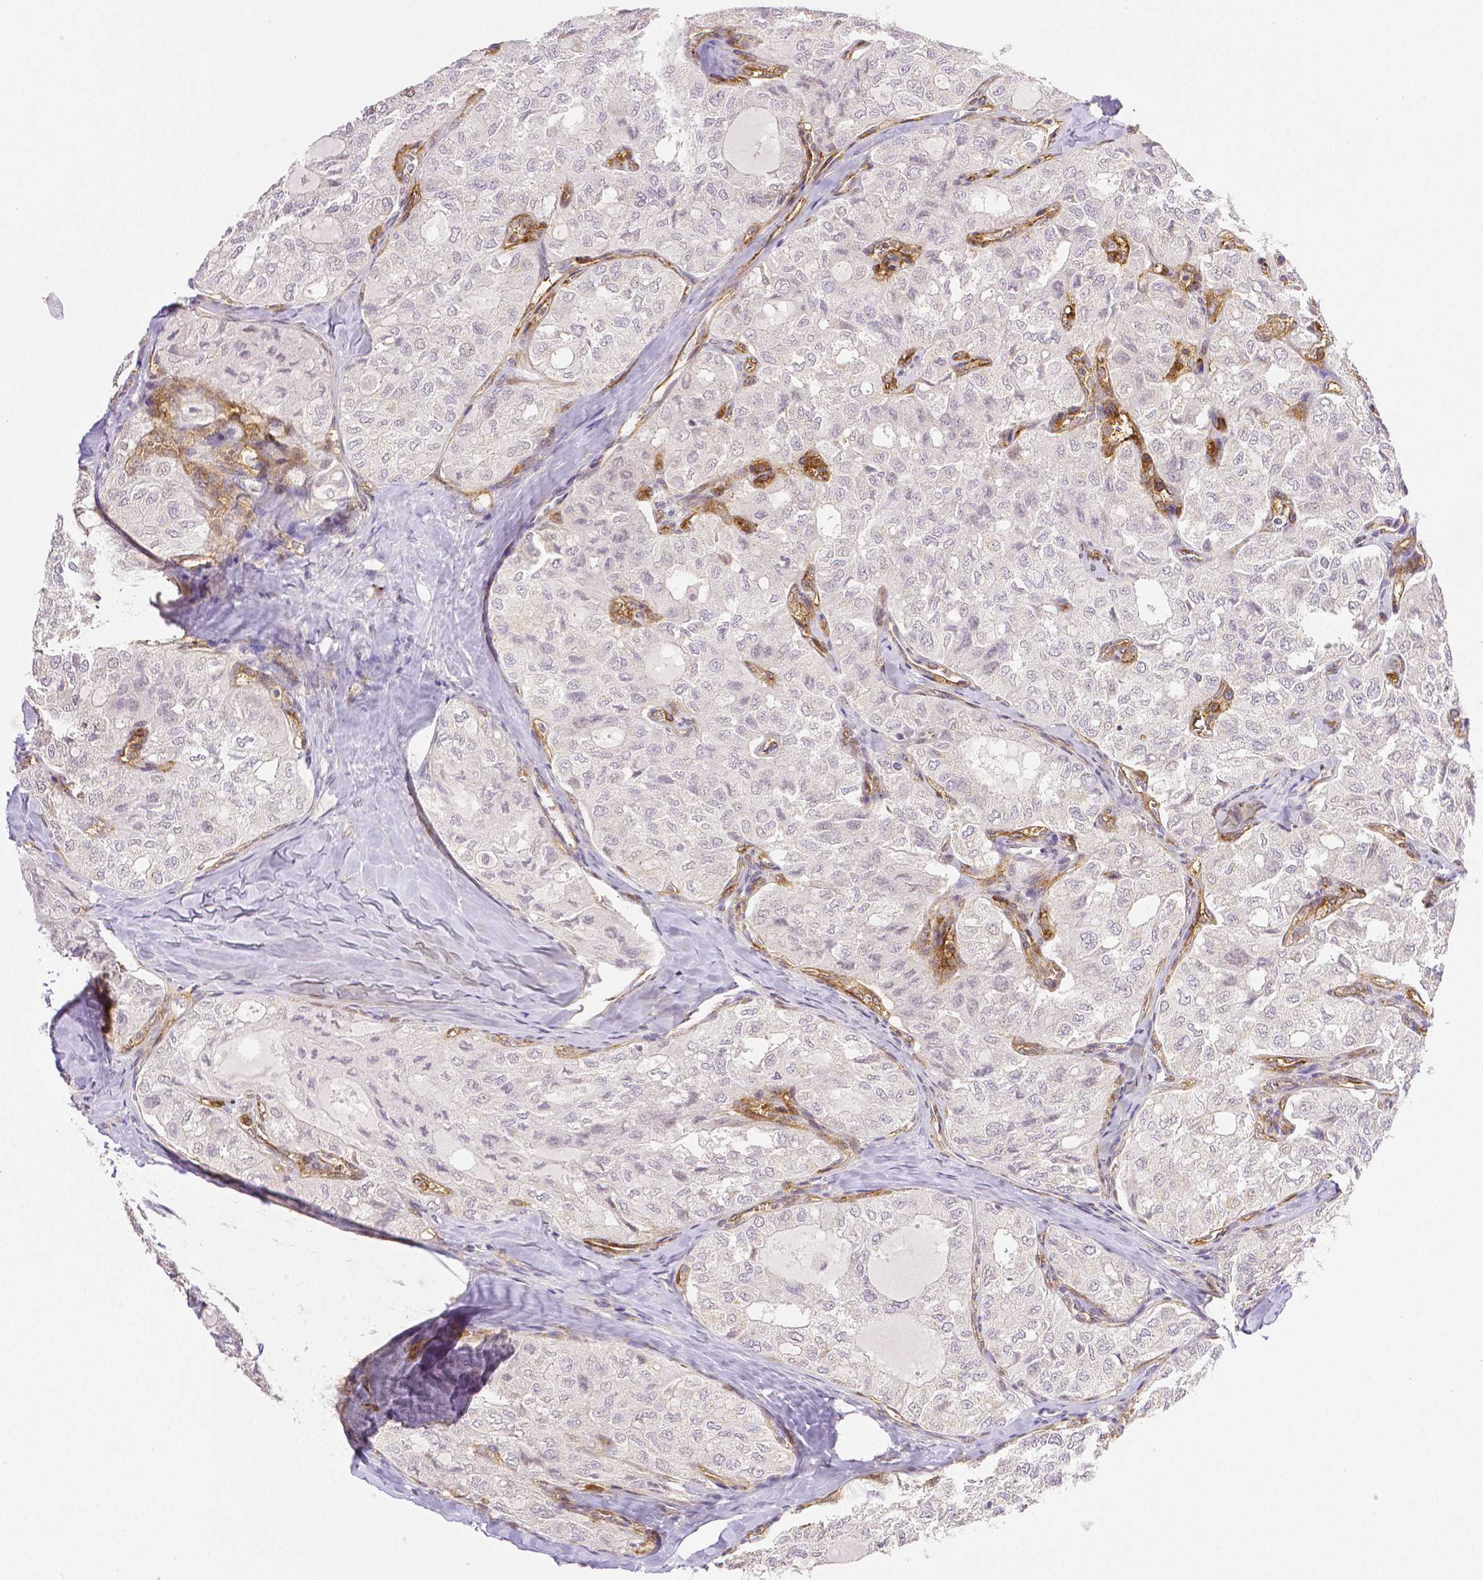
{"staining": {"intensity": "negative", "quantity": "none", "location": "none"}, "tissue": "thyroid cancer", "cell_type": "Tumor cells", "image_type": "cancer", "snomed": [{"axis": "morphology", "description": "Follicular adenoma carcinoma, NOS"}, {"axis": "topography", "description": "Thyroid gland"}], "caption": "IHC histopathology image of follicular adenoma carcinoma (thyroid) stained for a protein (brown), which shows no staining in tumor cells. The staining was performed using DAB to visualize the protein expression in brown, while the nuclei were stained in blue with hematoxylin (Magnification: 20x).", "gene": "THY1", "patient": {"sex": "male", "age": 75}}